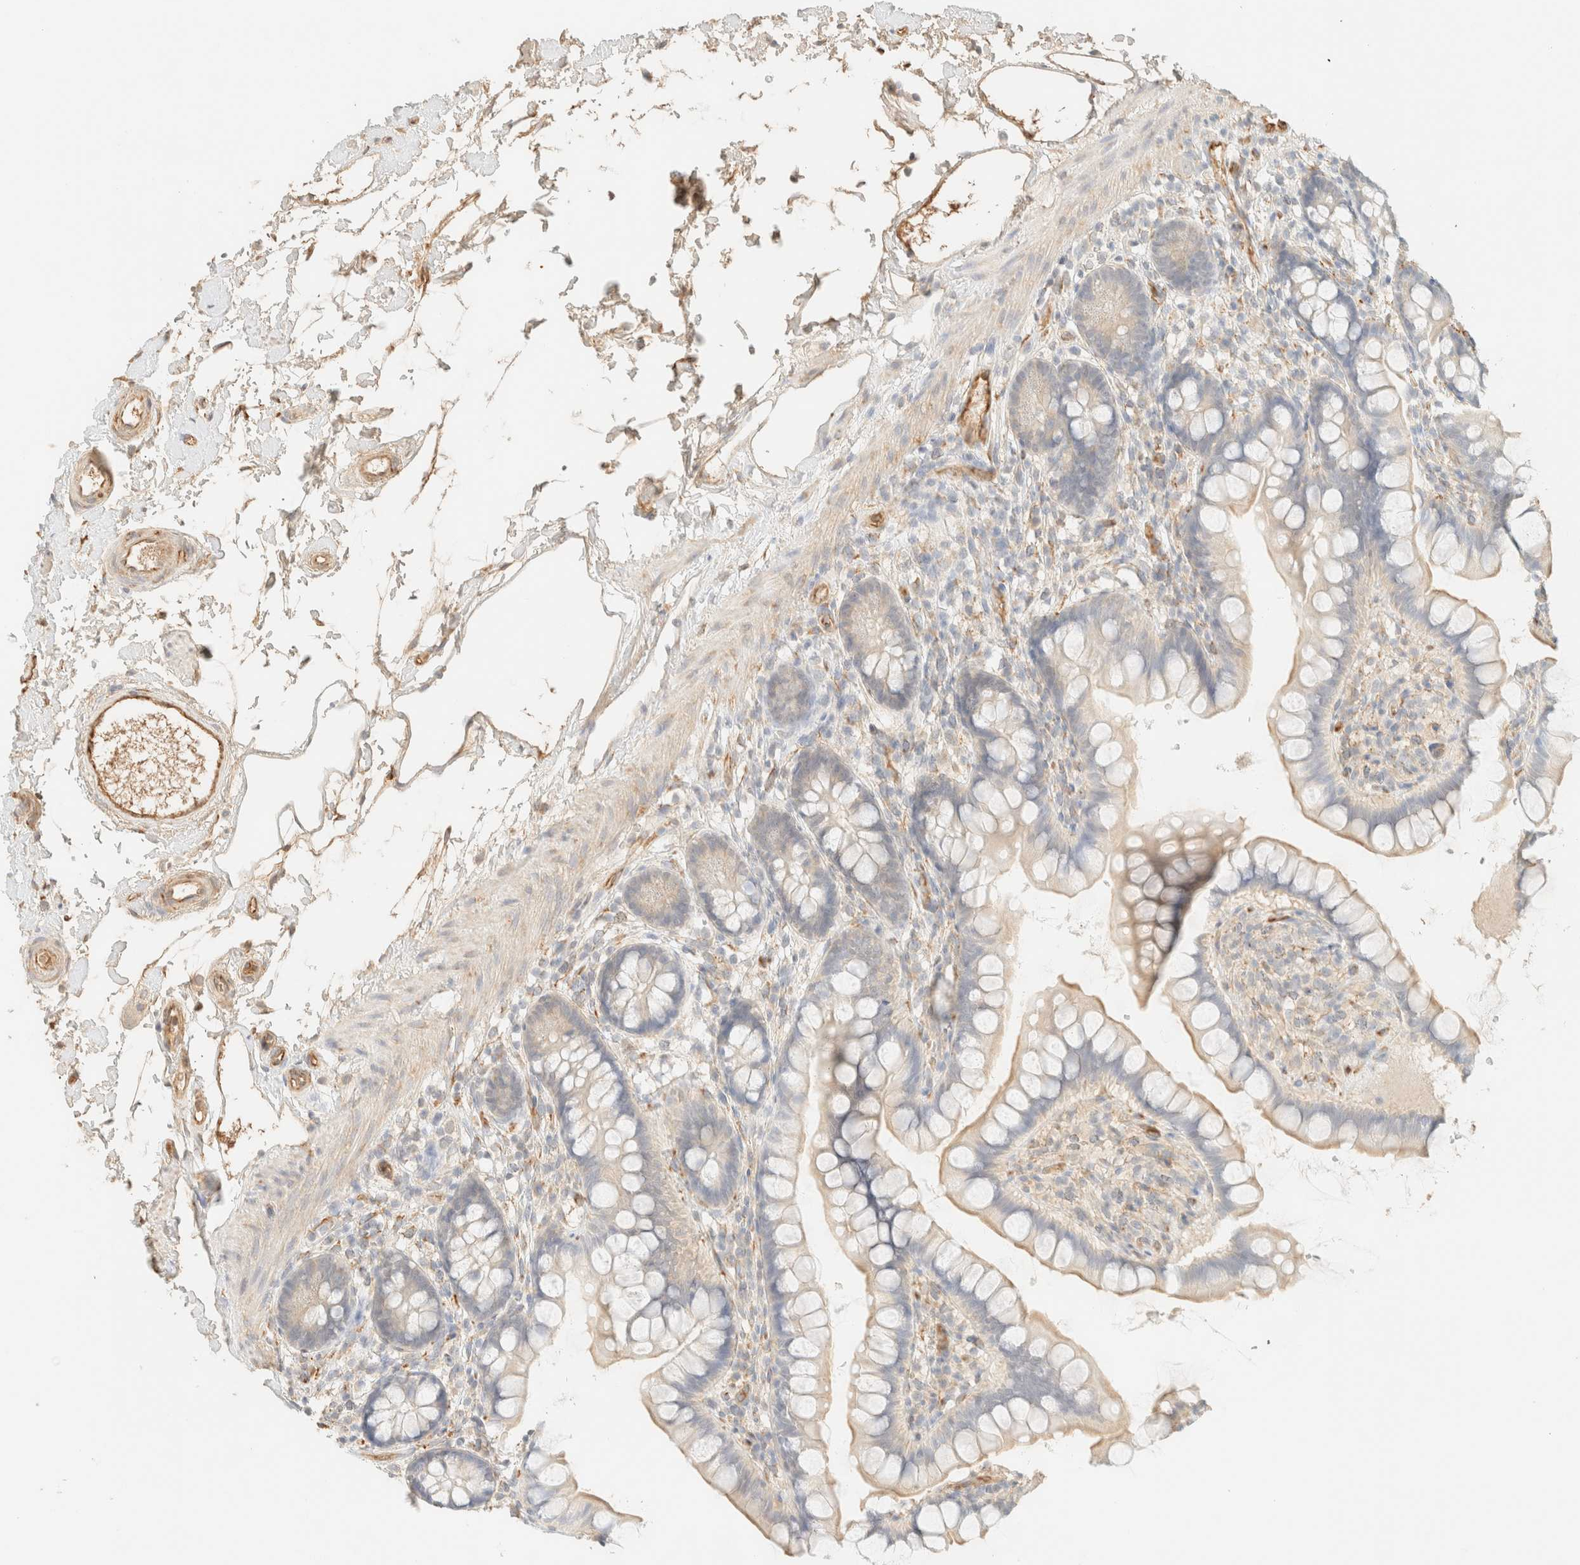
{"staining": {"intensity": "weak", "quantity": "25%-75%", "location": "cytoplasmic/membranous"}, "tissue": "small intestine", "cell_type": "Glandular cells", "image_type": "normal", "snomed": [{"axis": "morphology", "description": "Normal tissue, NOS"}, {"axis": "topography", "description": "Small intestine"}], "caption": "Immunohistochemistry (IHC) histopathology image of benign small intestine stained for a protein (brown), which demonstrates low levels of weak cytoplasmic/membranous expression in approximately 25%-75% of glandular cells.", "gene": "SPARCL1", "patient": {"sex": "female", "age": 84}}